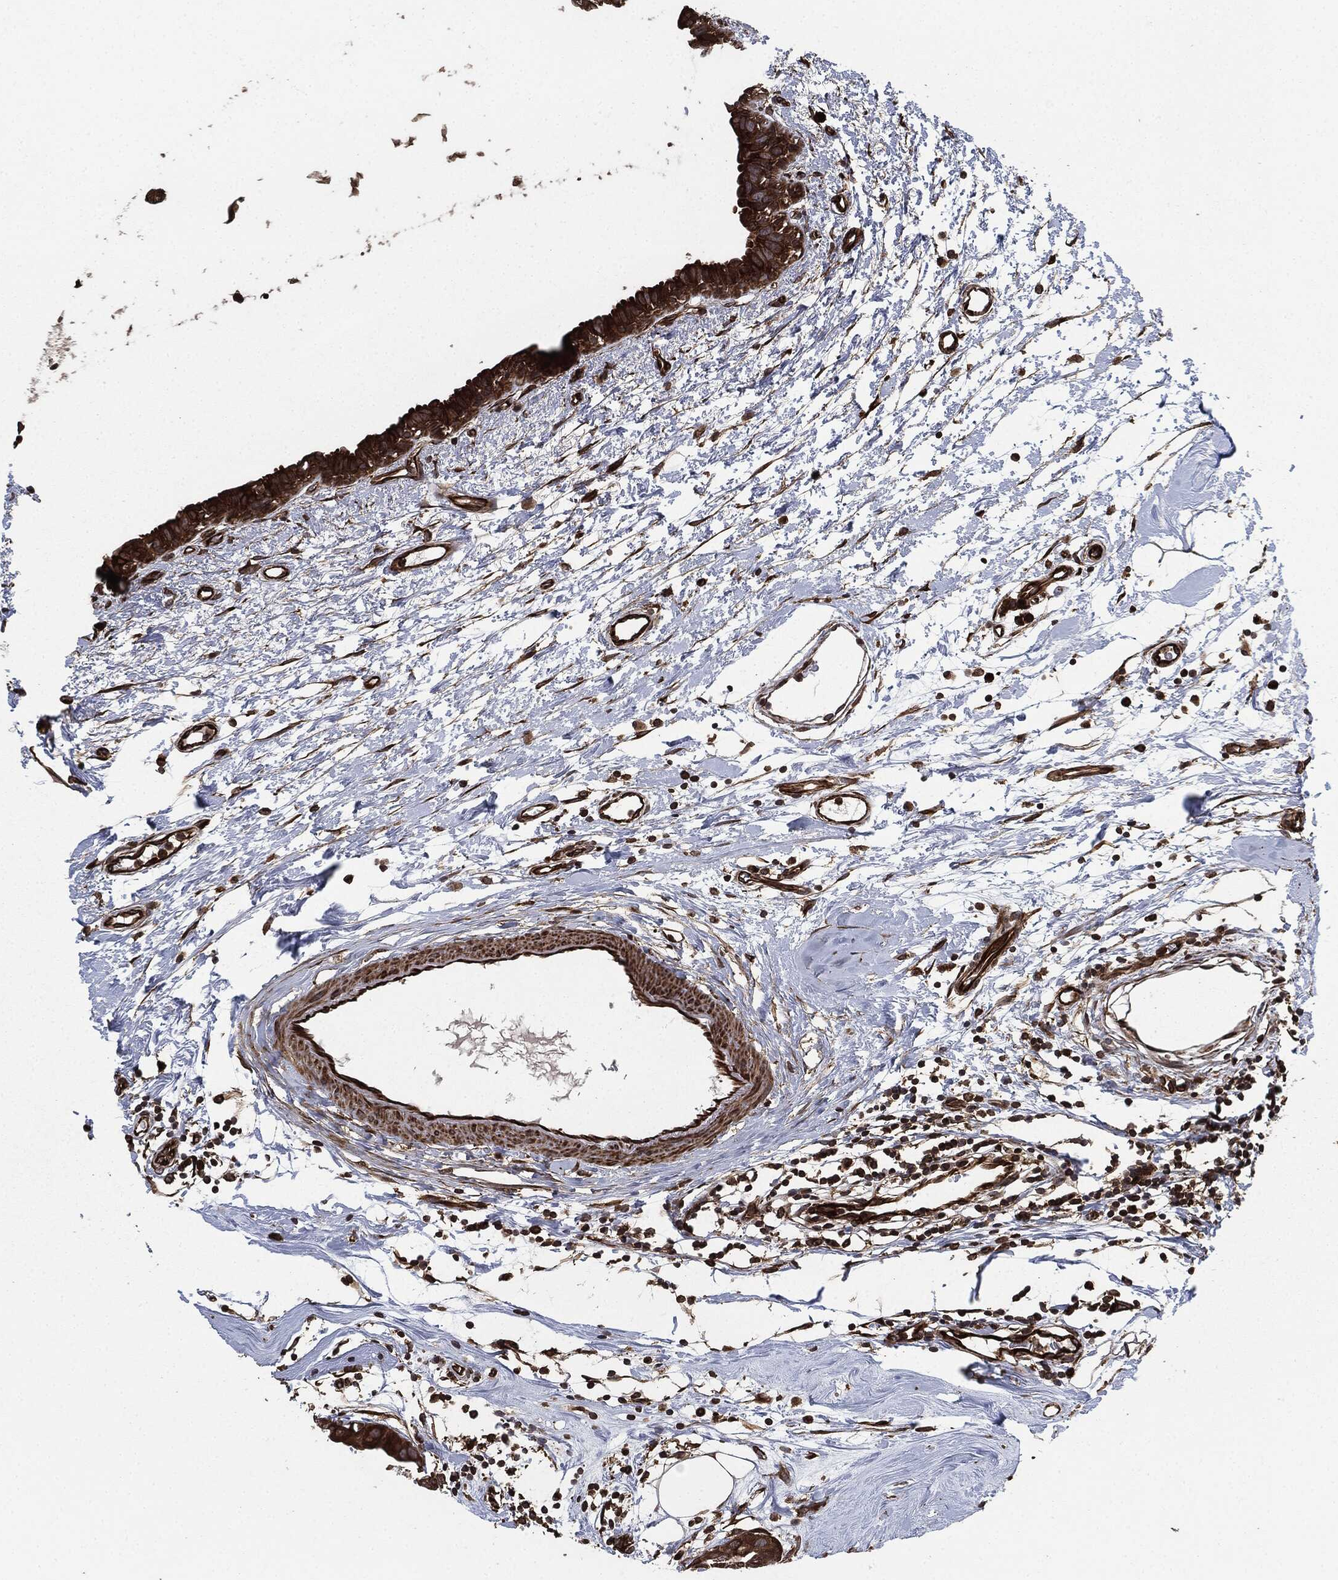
{"staining": {"intensity": "strong", "quantity": ">75%", "location": "cytoplasmic/membranous"}, "tissue": "breast cancer", "cell_type": "Tumor cells", "image_type": "cancer", "snomed": [{"axis": "morphology", "description": "Normal tissue, NOS"}, {"axis": "morphology", "description": "Duct carcinoma"}, {"axis": "topography", "description": "Breast"}], "caption": "High-power microscopy captured an IHC micrograph of breast cancer, revealing strong cytoplasmic/membranous staining in approximately >75% of tumor cells.", "gene": "RAP1GDS1", "patient": {"sex": "female", "age": 40}}